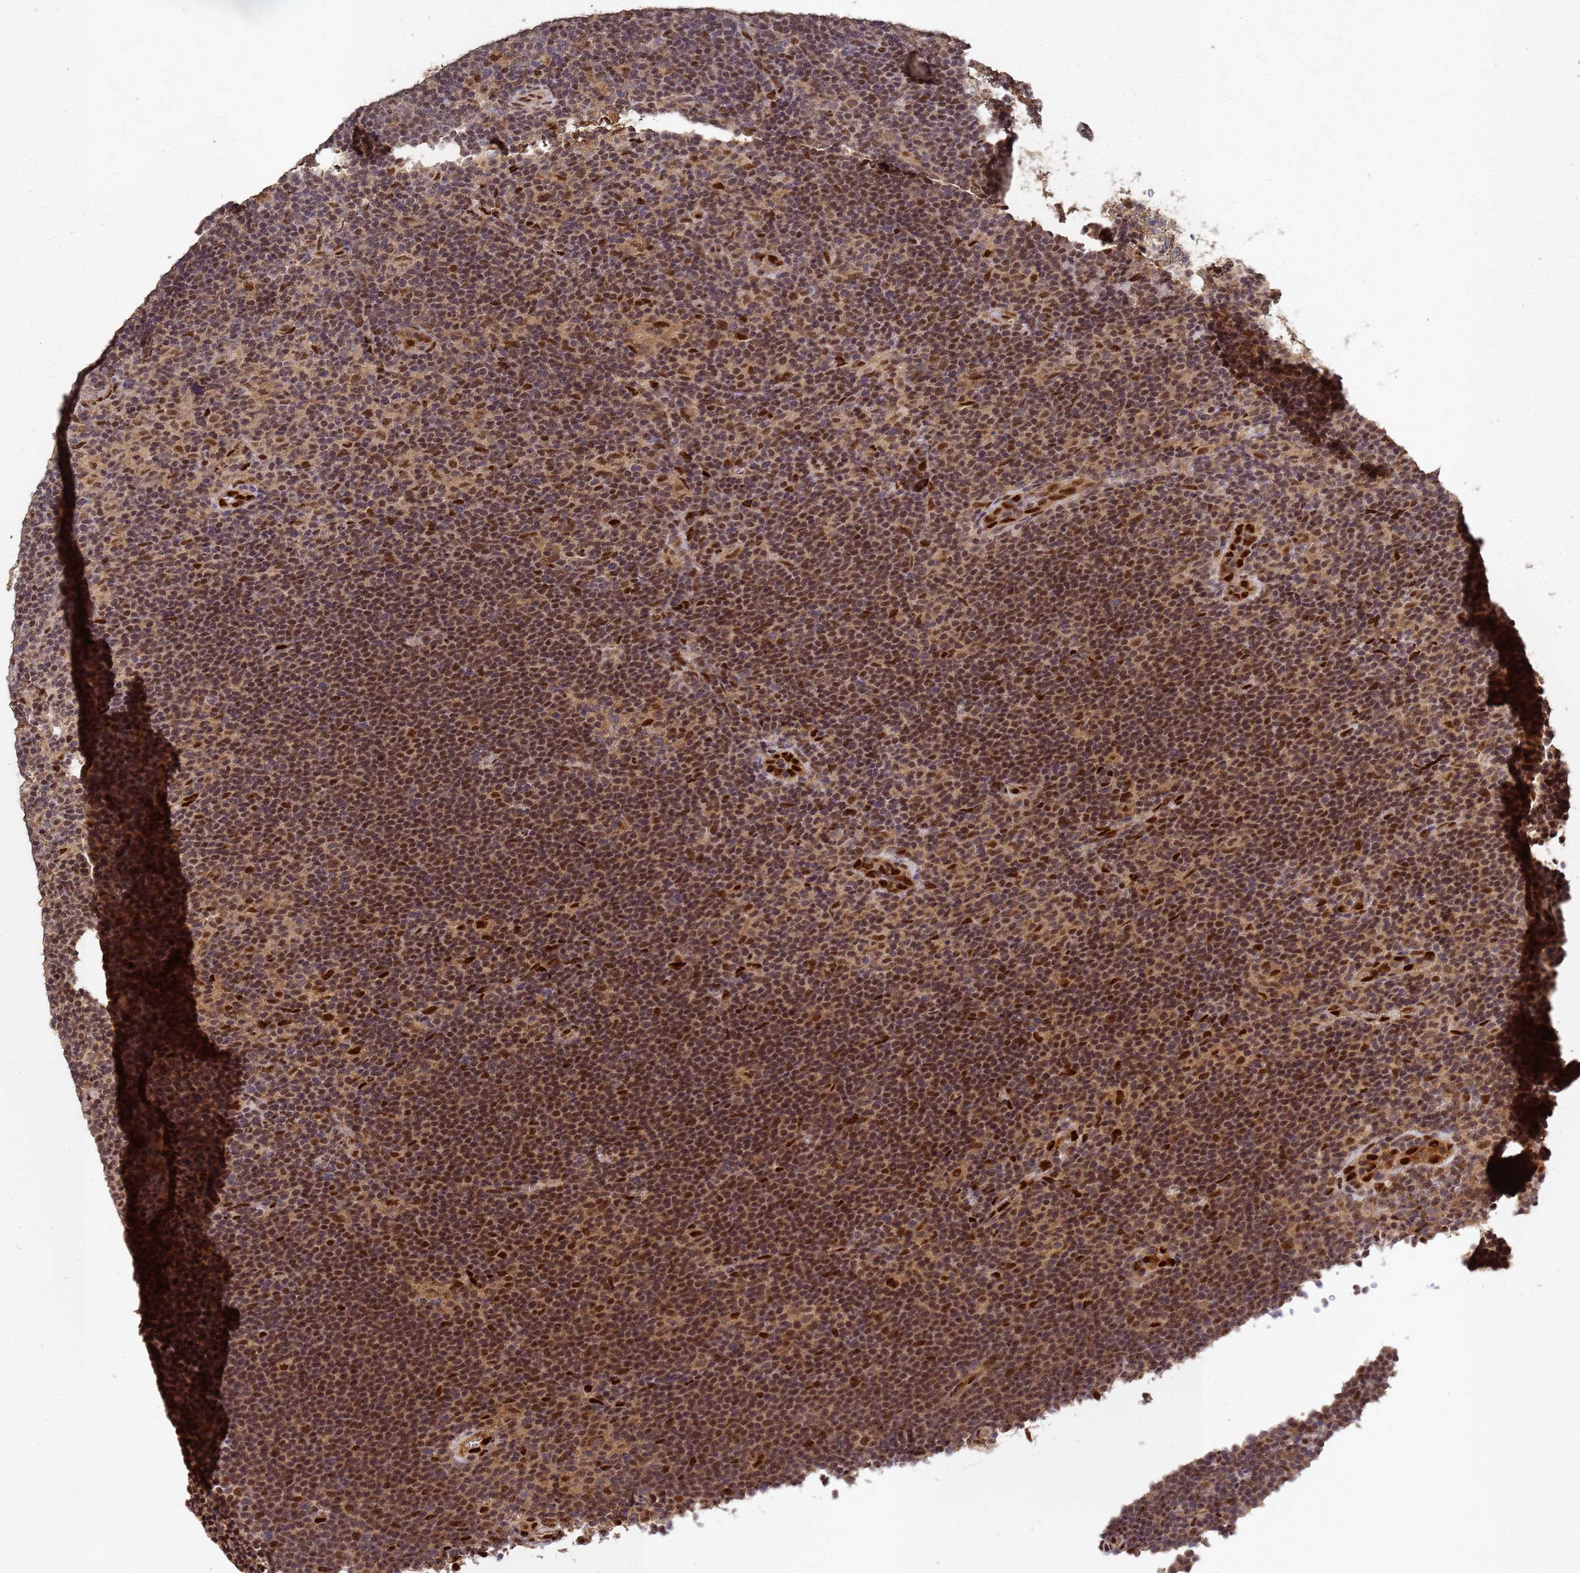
{"staining": {"intensity": "moderate", "quantity": ">75%", "location": "nuclear"}, "tissue": "lymphoma", "cell_type": "Tumor cells", "image_type": "cancer", "snomed": [{"axis": "morphology", "description": "Hodgkin's disease, NOS"}, {"axis": "topography", "description": "Lymph node"}], "caption": "Immunohistochemical staining of human Hodgkin's disease displays moderate nuclear protein staining in about >75% of tumor cells. (DAB (3,3'-diaminobenzidine) IHC with brightfield microscopy, high magnification).", "gene": "SECISBP2", "patient": {"sex": "female", "age": 57}}